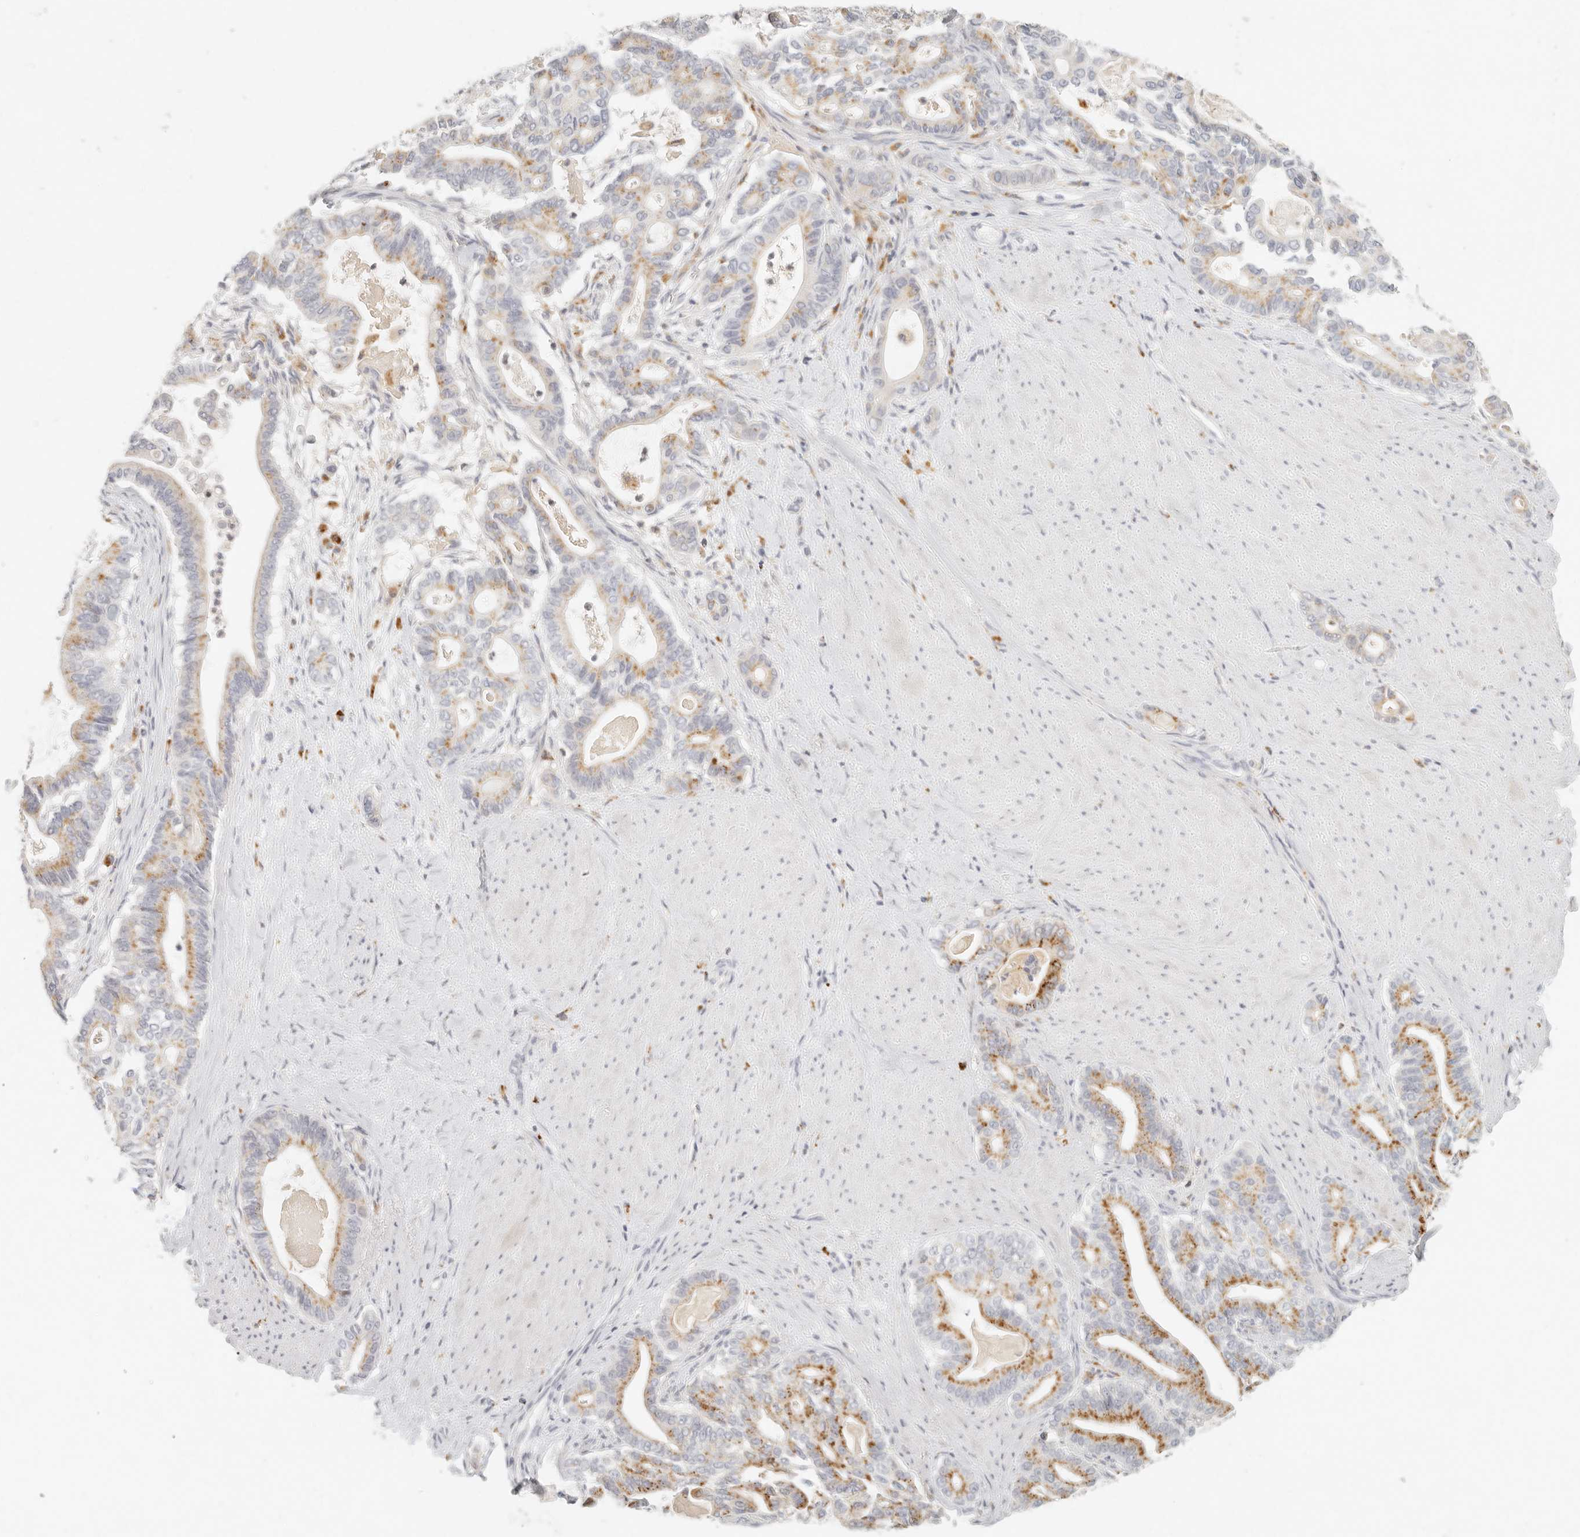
{"staining": {"intensity": "moderate", "quantity": ">75%", "location": "cytoplasmic/membranous"}, "tissue": "pancreatic cancer", "cell_type": "Tumor cells", "image_type": "cancer", "snomed": [{"axis": "morphology", "description": "Adenocarcinoma, NOS"}, {"axis": "topography", "description": "Pancreas"}], "caption": "The micrograph exhibits a brown stain indicating the presence of a protein in the cytoplasmic/membranous of tumor cells in adenocarcinoma (pancreatic). (IHC, brightfield microscopy, high magnification).", "gene": "RNASET2", "patient": {"sex": "male", "age": 63}}